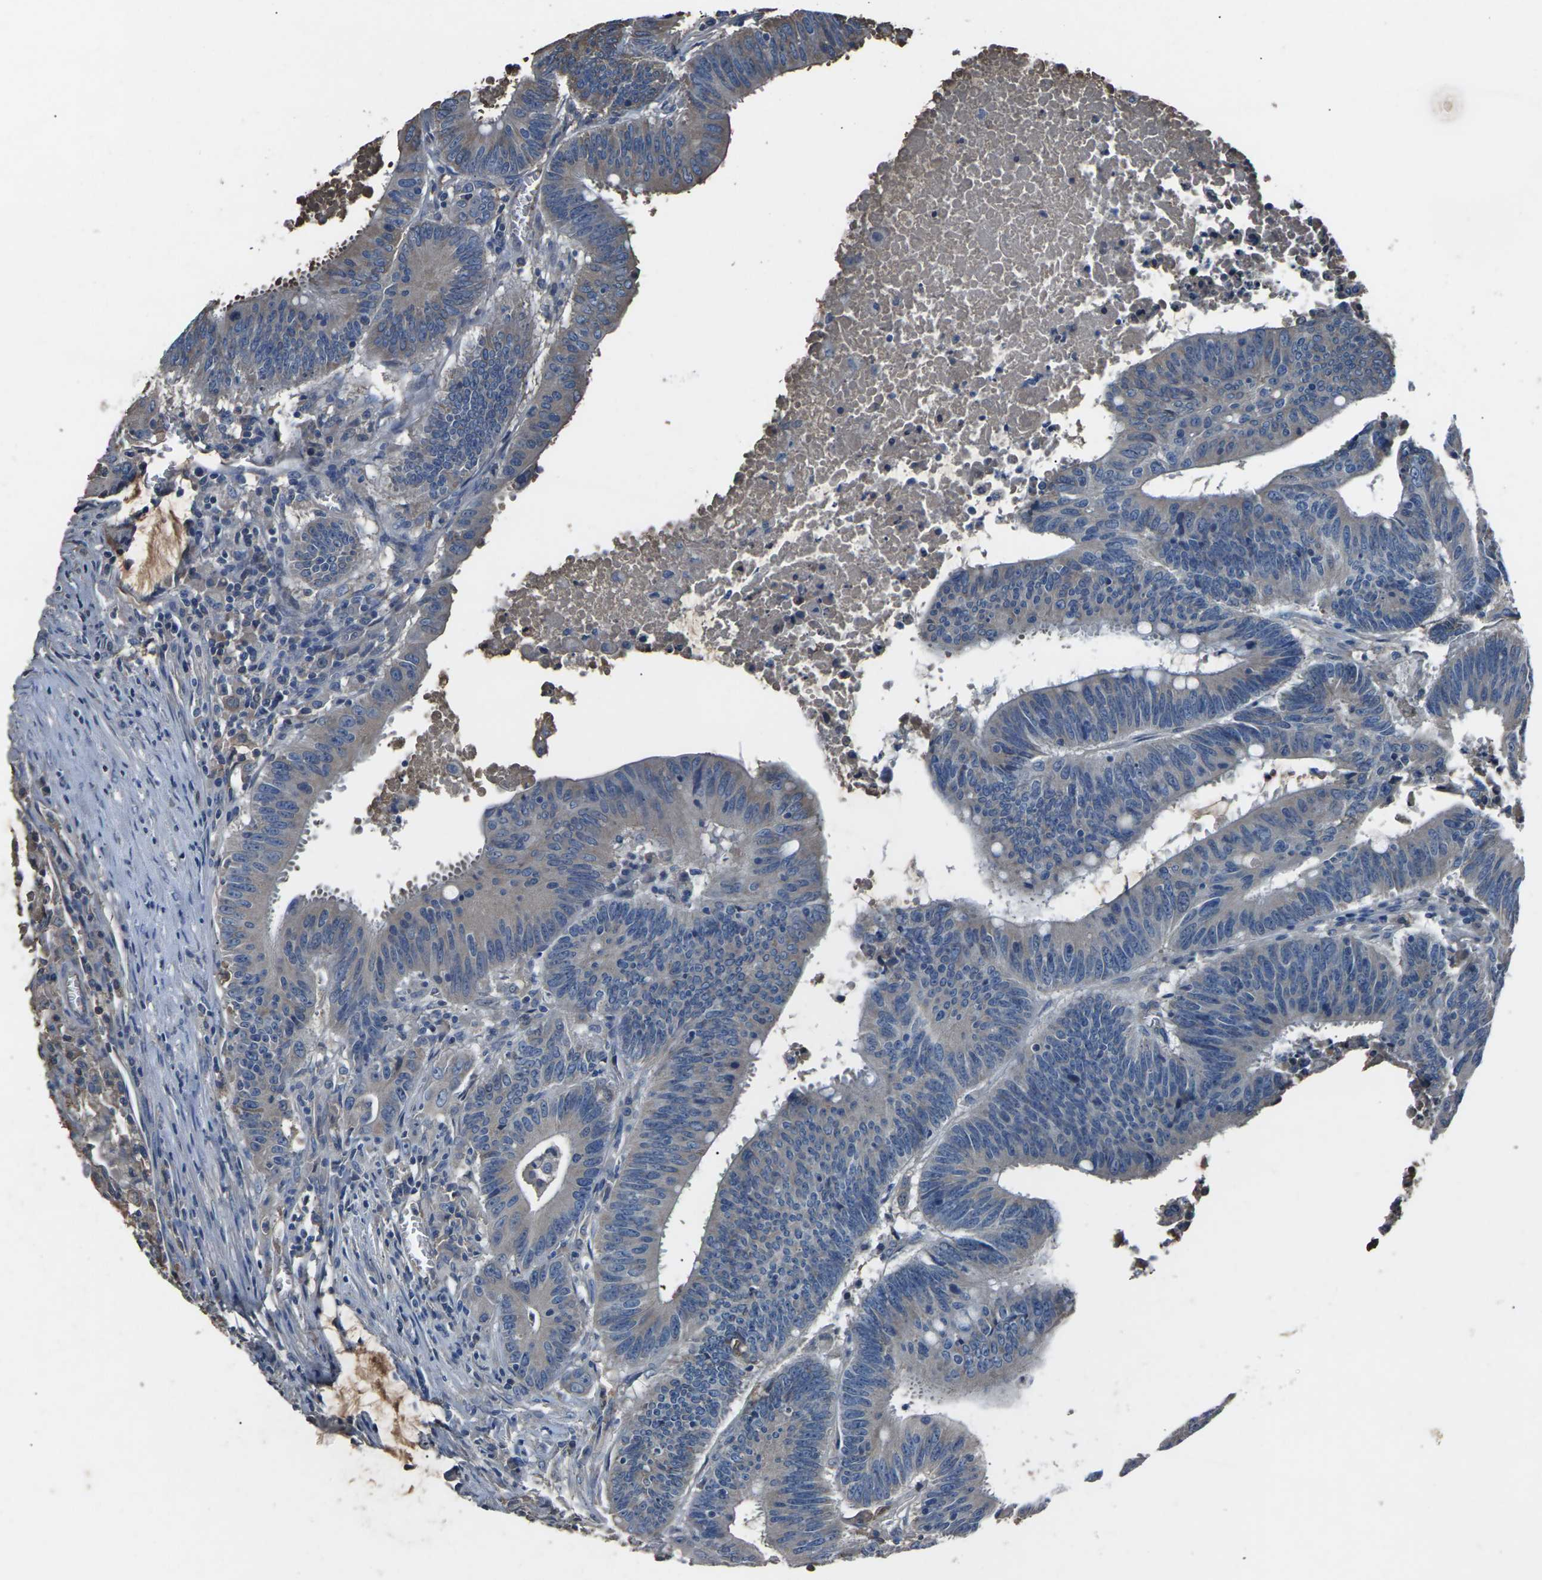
{"staining": {"intensity": "negative", "quantity": "none", "location": "none"}, "tissue": "colorectal cancer", "cell_type": "Tumor cells", "image_type": "cancer", "snomed": [{"axis": "morphology", "description": "Adenocarcinoma, NOS"}, {"axis": "topography", "description": "Colon"}], "caption": "IHC of human colorectal cancer demonstrates no expression in tumor cells.", "gene": "LEP", "patient": {"sex": "male", "age": 45}}